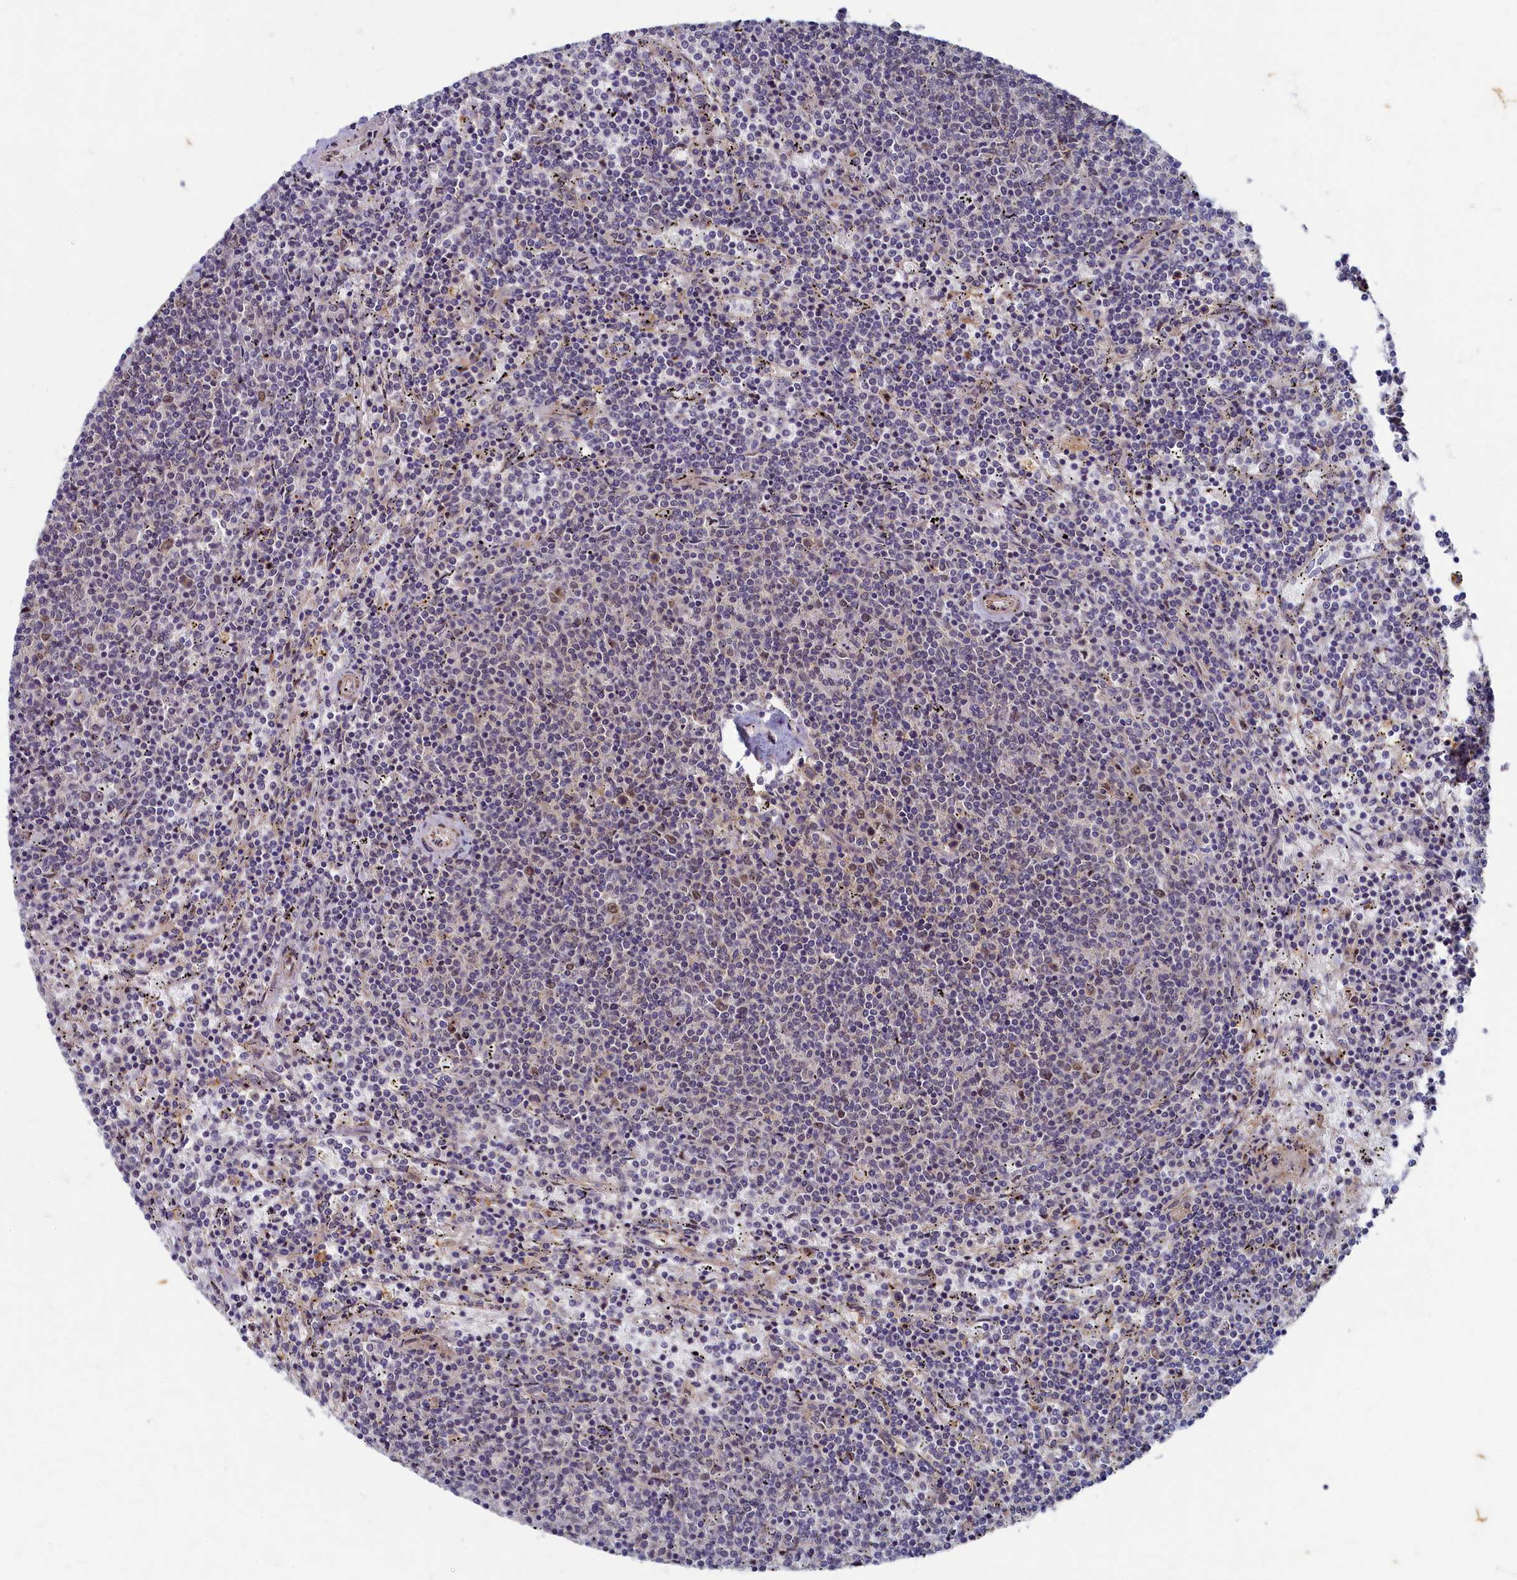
{"staining": {"intensity": "negative", "quantity": "none", "location": "none"}, "tissue": "lymphoma", "cell_type": "Tumor cells", "image_type": "cancer", "snomed": [{"axis": "morphology", "description": "Malignant lymphoma, non-Hodgkin's type, Low grade"}, {"axis": "topography", "description": "Spleen"}], "caption": "Protein analysis of lymphoma demonstrates no significant positivity in tumor cells.", "gene": "WDR59", "patient": {"sex": "female", "age": 50}}